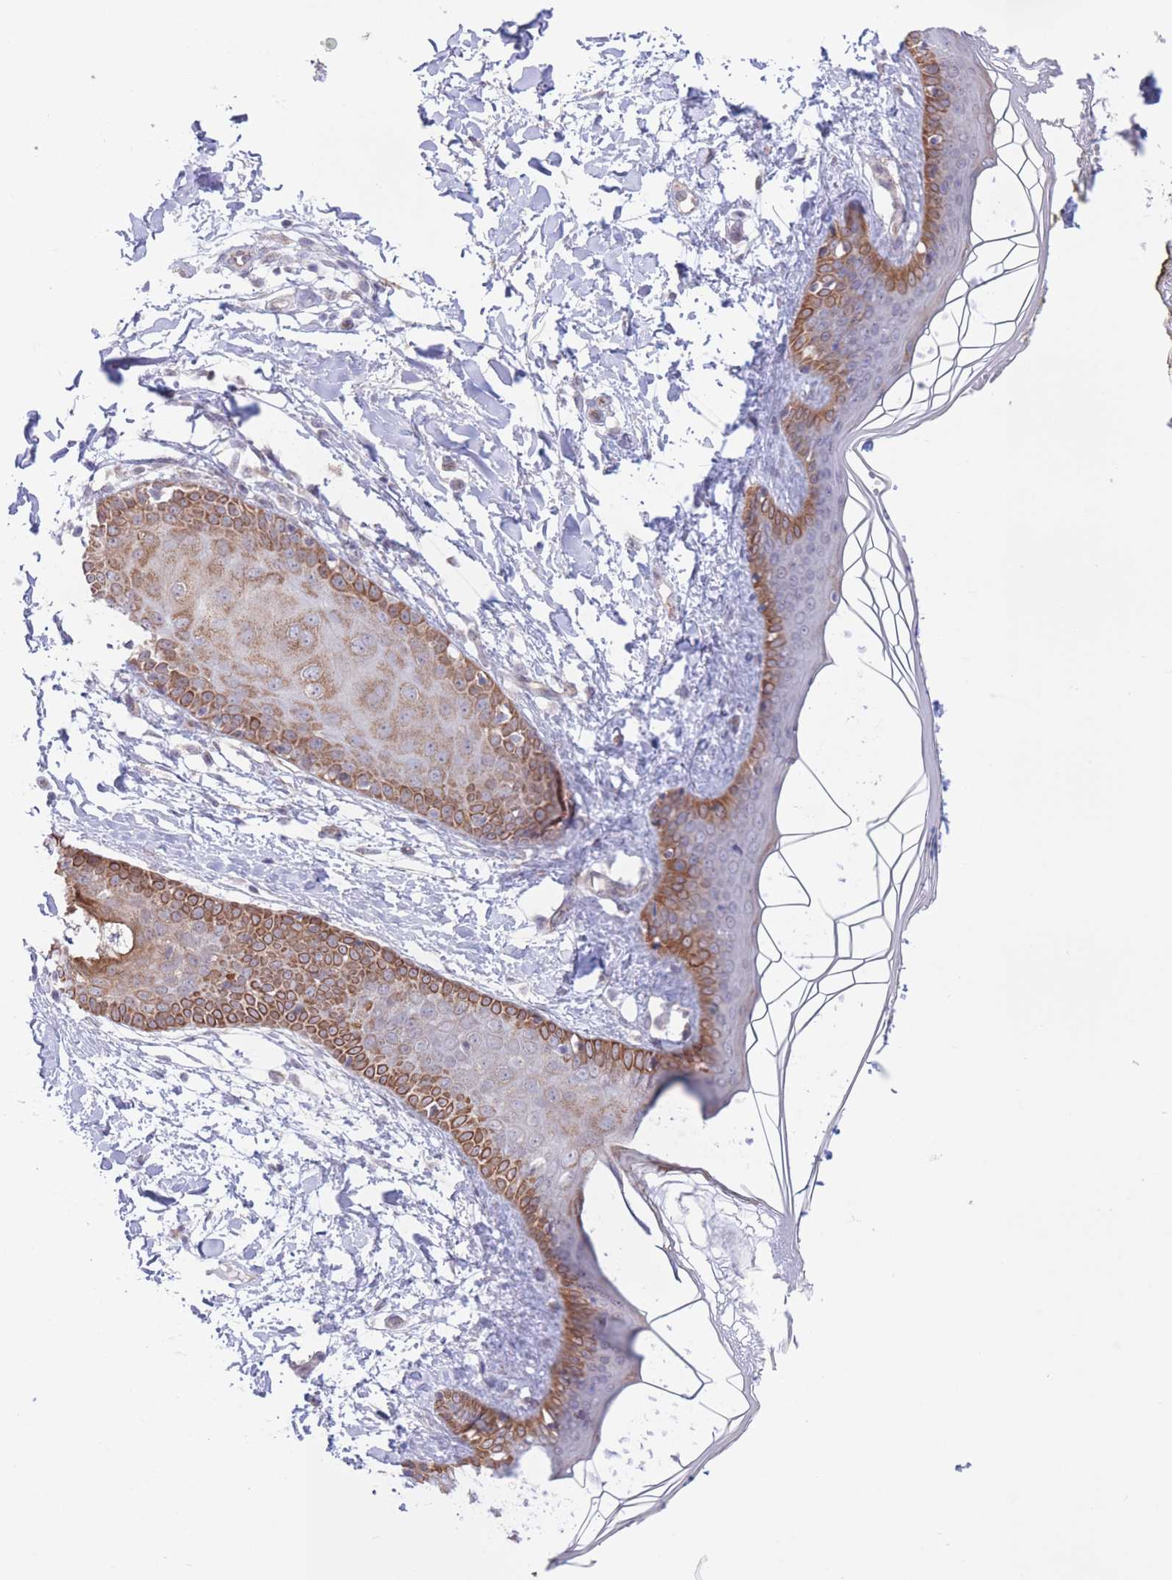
{"staining": {"intensity": "negative", "quantity": "none", "location": "none"}, "tissue": "skin", "cell_type": "Fibroblasts", "image_type": "normal", "snomed": [{"axis": "morphology", "description": "Normal tissue, NOS"}, {"axis": "topography", "description": "Skin"}], "caption": "Immunohistochemical staining of unremarkable human skin reveals no significant positivity in fibroblasts. Brightfield microscopy of immunohistochemistry stained with DAB (brown) and hematoxylin (blue), captured at high magnification.", "gene": "MRPS31", "patient": {"sex": "female", "age": 34}}